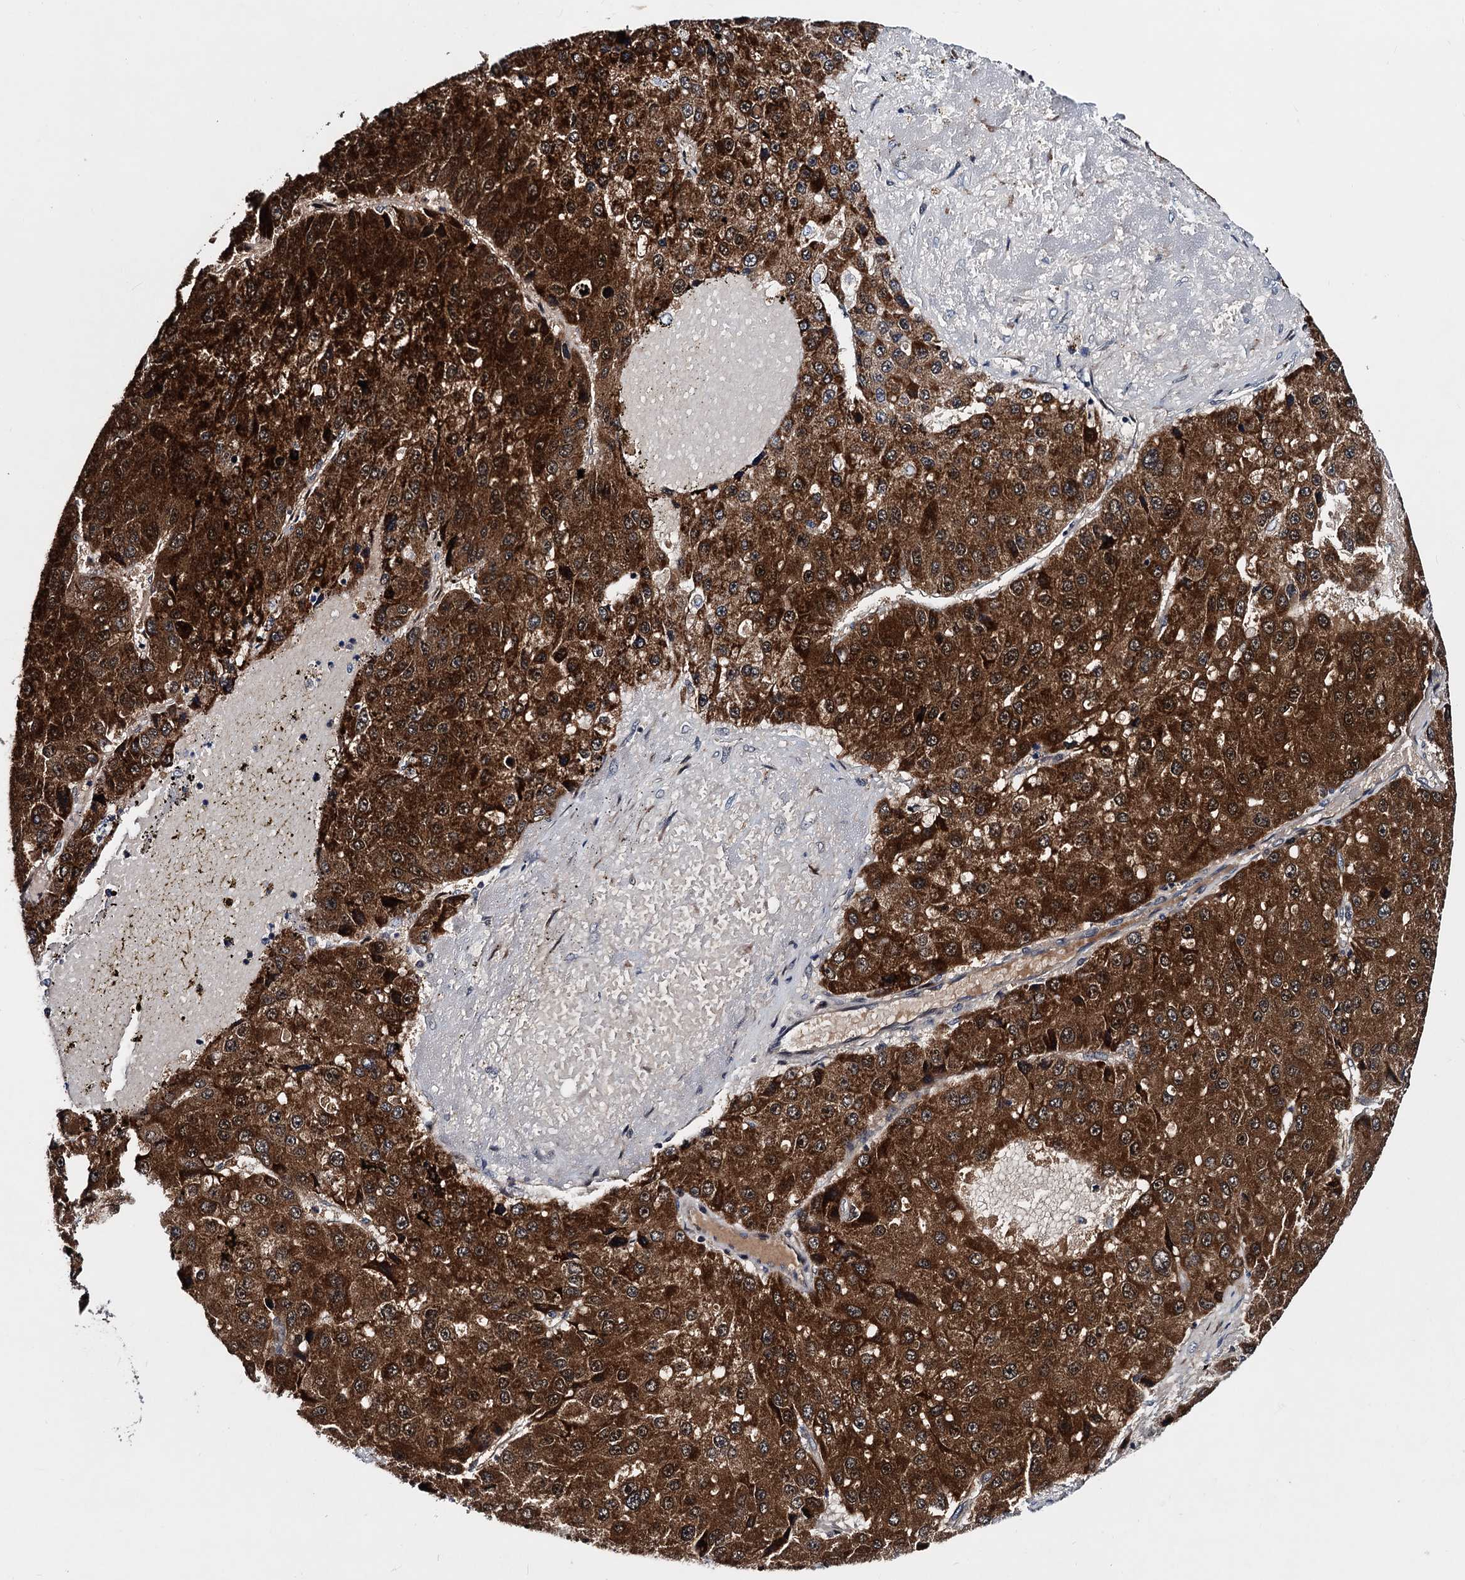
{"staining": {"intensity": "strong", "quantity": ">75%", "location": "cytoplasmic/membranous"}, "tissue": "liver cancer", "cell_type": "Tumor cells", "image_type": "cancer", "snomed": [{"axis": "morphology", "description": "Carcinoma, Hepatocellular, NOS"}, {"axis": "topography", "description": "Liver"}], "caption": "Immunohistochemical staining of human liver cancer (hepatocellular carcinoma) shows high levels of strong cytoplasmic/membranous protein staining in approximately >75% of tumor cells.", "gene": "COA4", "patient": {"sex": "female", "age": 73}}